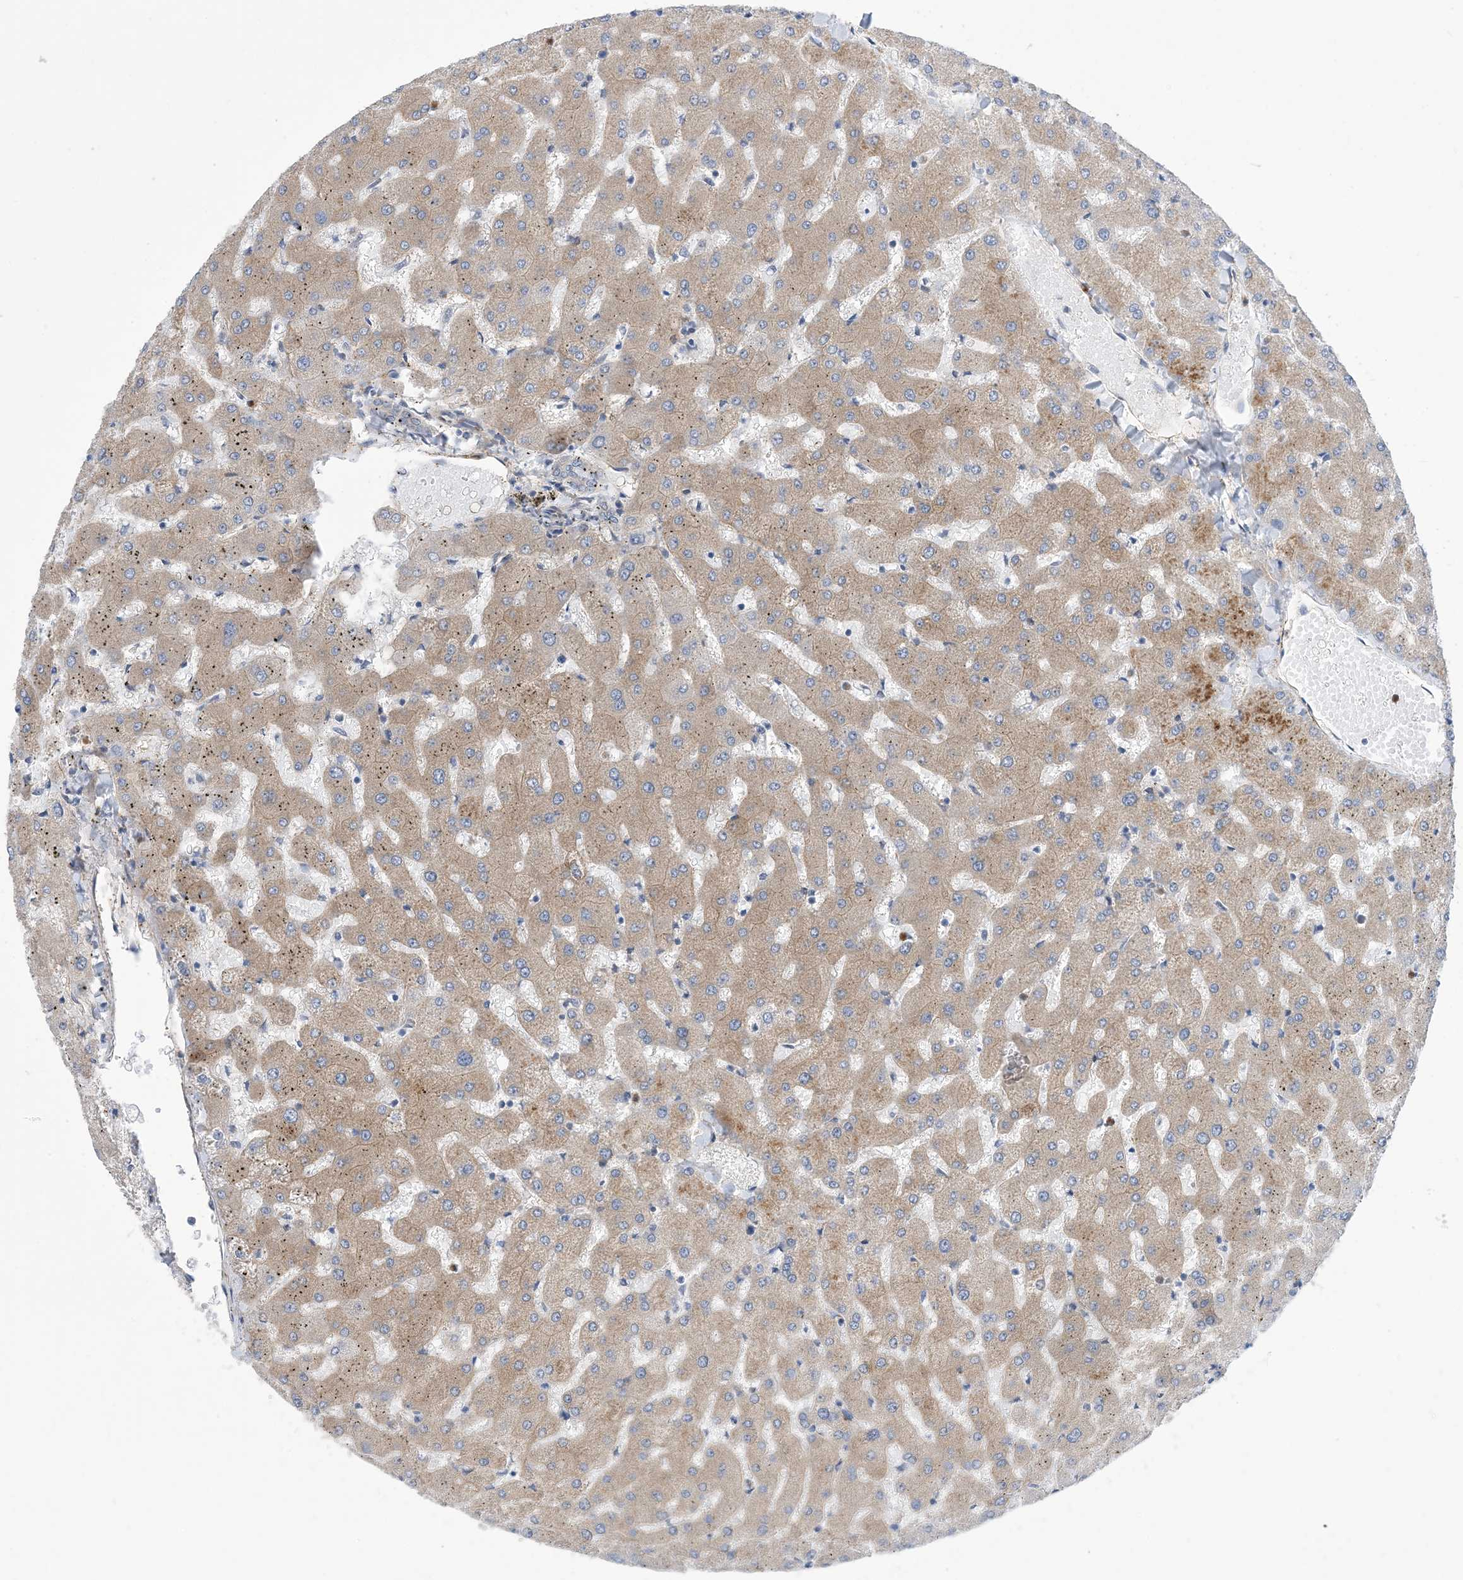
{"staining": {"intensity": "weak", "quantity": "25%-75%", "location": "cytoplasmic/membranous"}, "tissue": "liver", "cell_type": "Cholangiocytes", "image_type": "normal", "snomed": [{"axis": "morphology", "description": "Normal tissue, NOS"}, {"axis": "topography", "description": "Liver"}], "caption": "High-power microscopy captured an immunohistochemistry image of unremarkable liver, revealing weak cytoplasmic/membranous staining in about 25%-75% of cholangiocytes.", "gene": "EHBP1", "patient": {"sex": "female", "age": 63}}